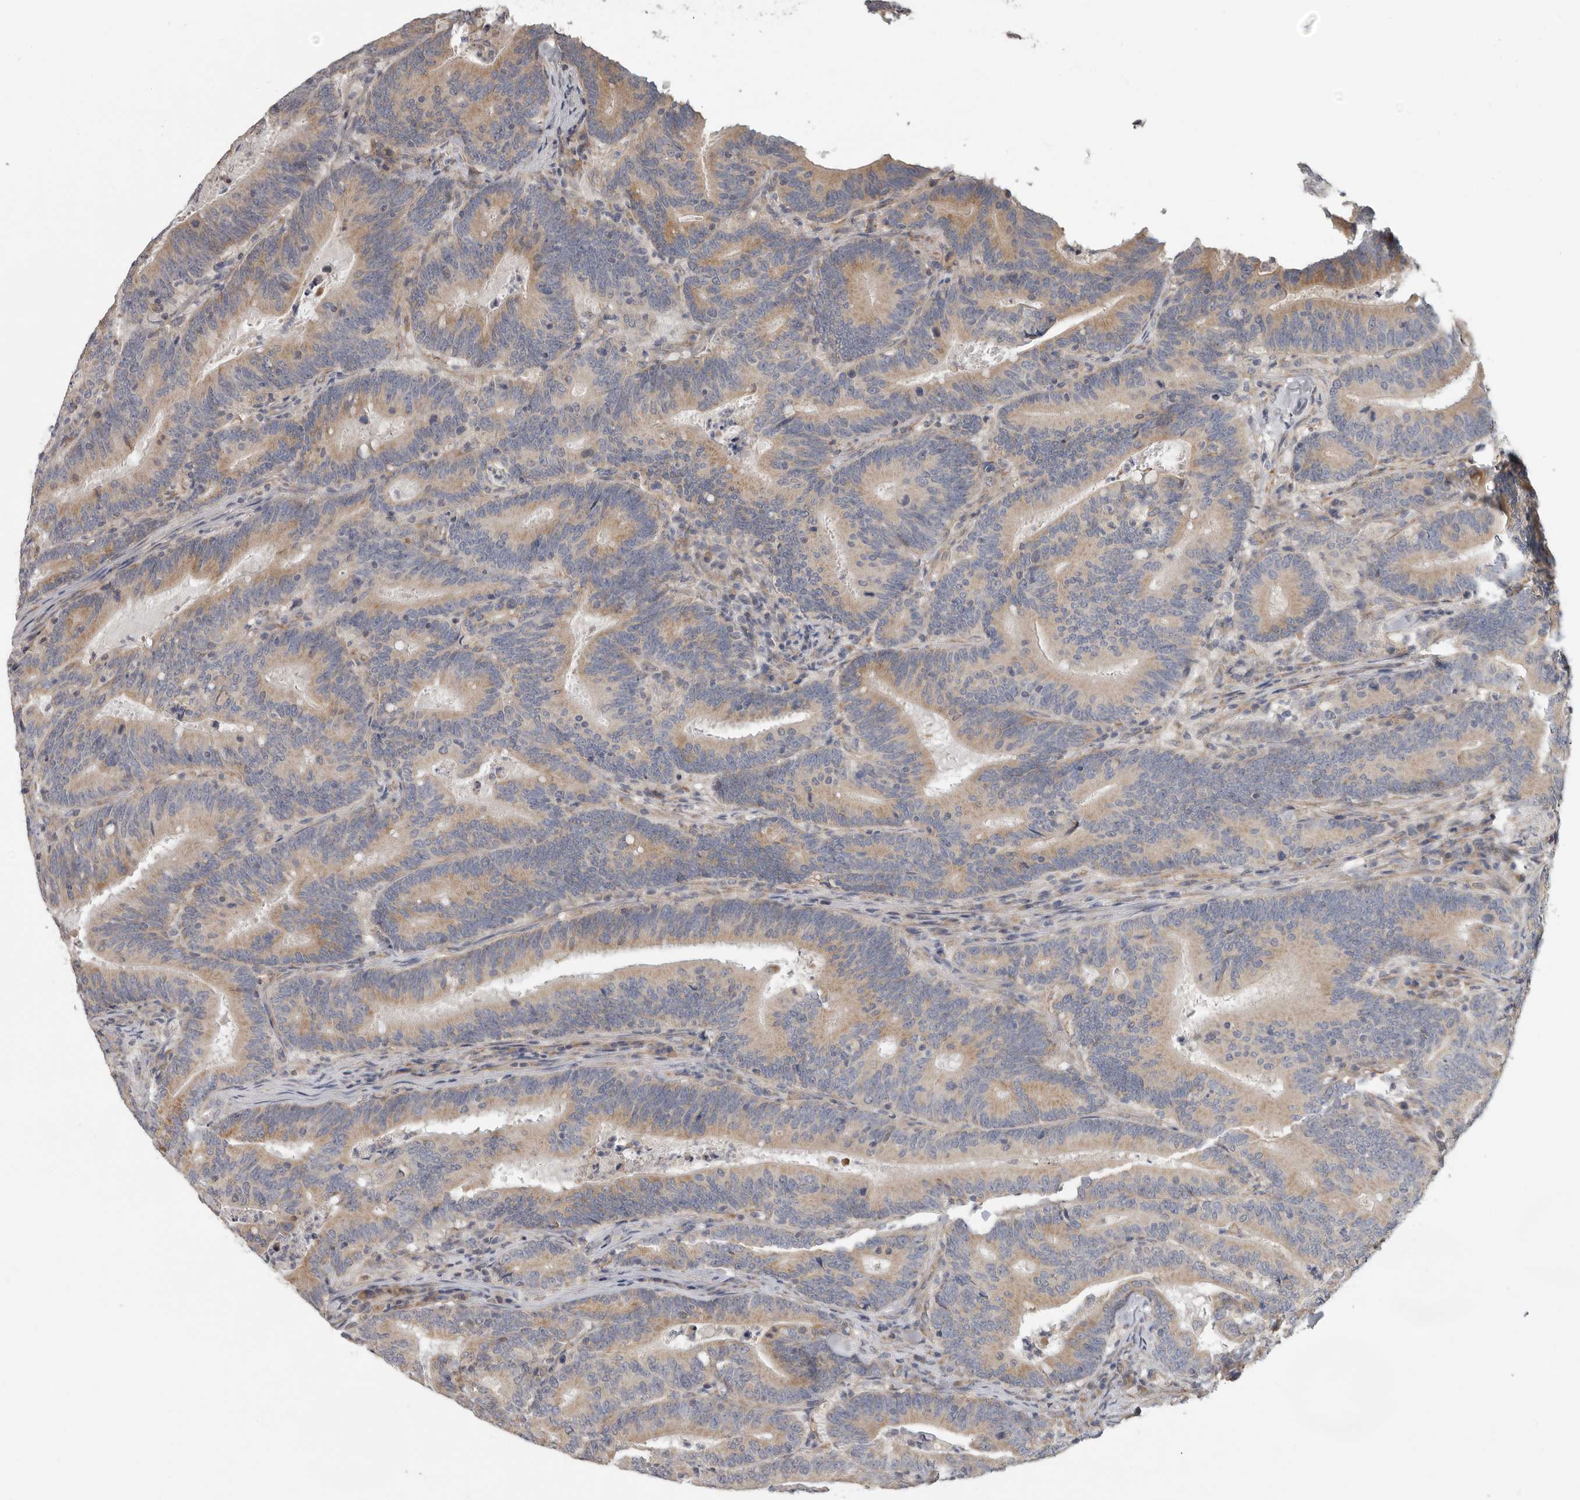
{"staining": {"intensity": "moderate", "quantity": ">75%", "location": "cytoplasmic/membranous"}, "tissue": "colorectal cancer", "cell_type": "Tumor cells", "image_type": "cancer", "snomed": [{"axis": "morphology", "description": "Adenocarcinoma, NOS"}, {"axis": "topography", "description": "Colon"}], "caption": "IHC photomicrograph of human adenocarcinoma (colorectal) stained for a protein (brown), which demonstrates medium levels of moderate cytoplasmic/membranous expression in about >75% of tumor cells.", "gene": "UNK", "patient": {"sex": "female", "age": 66}}